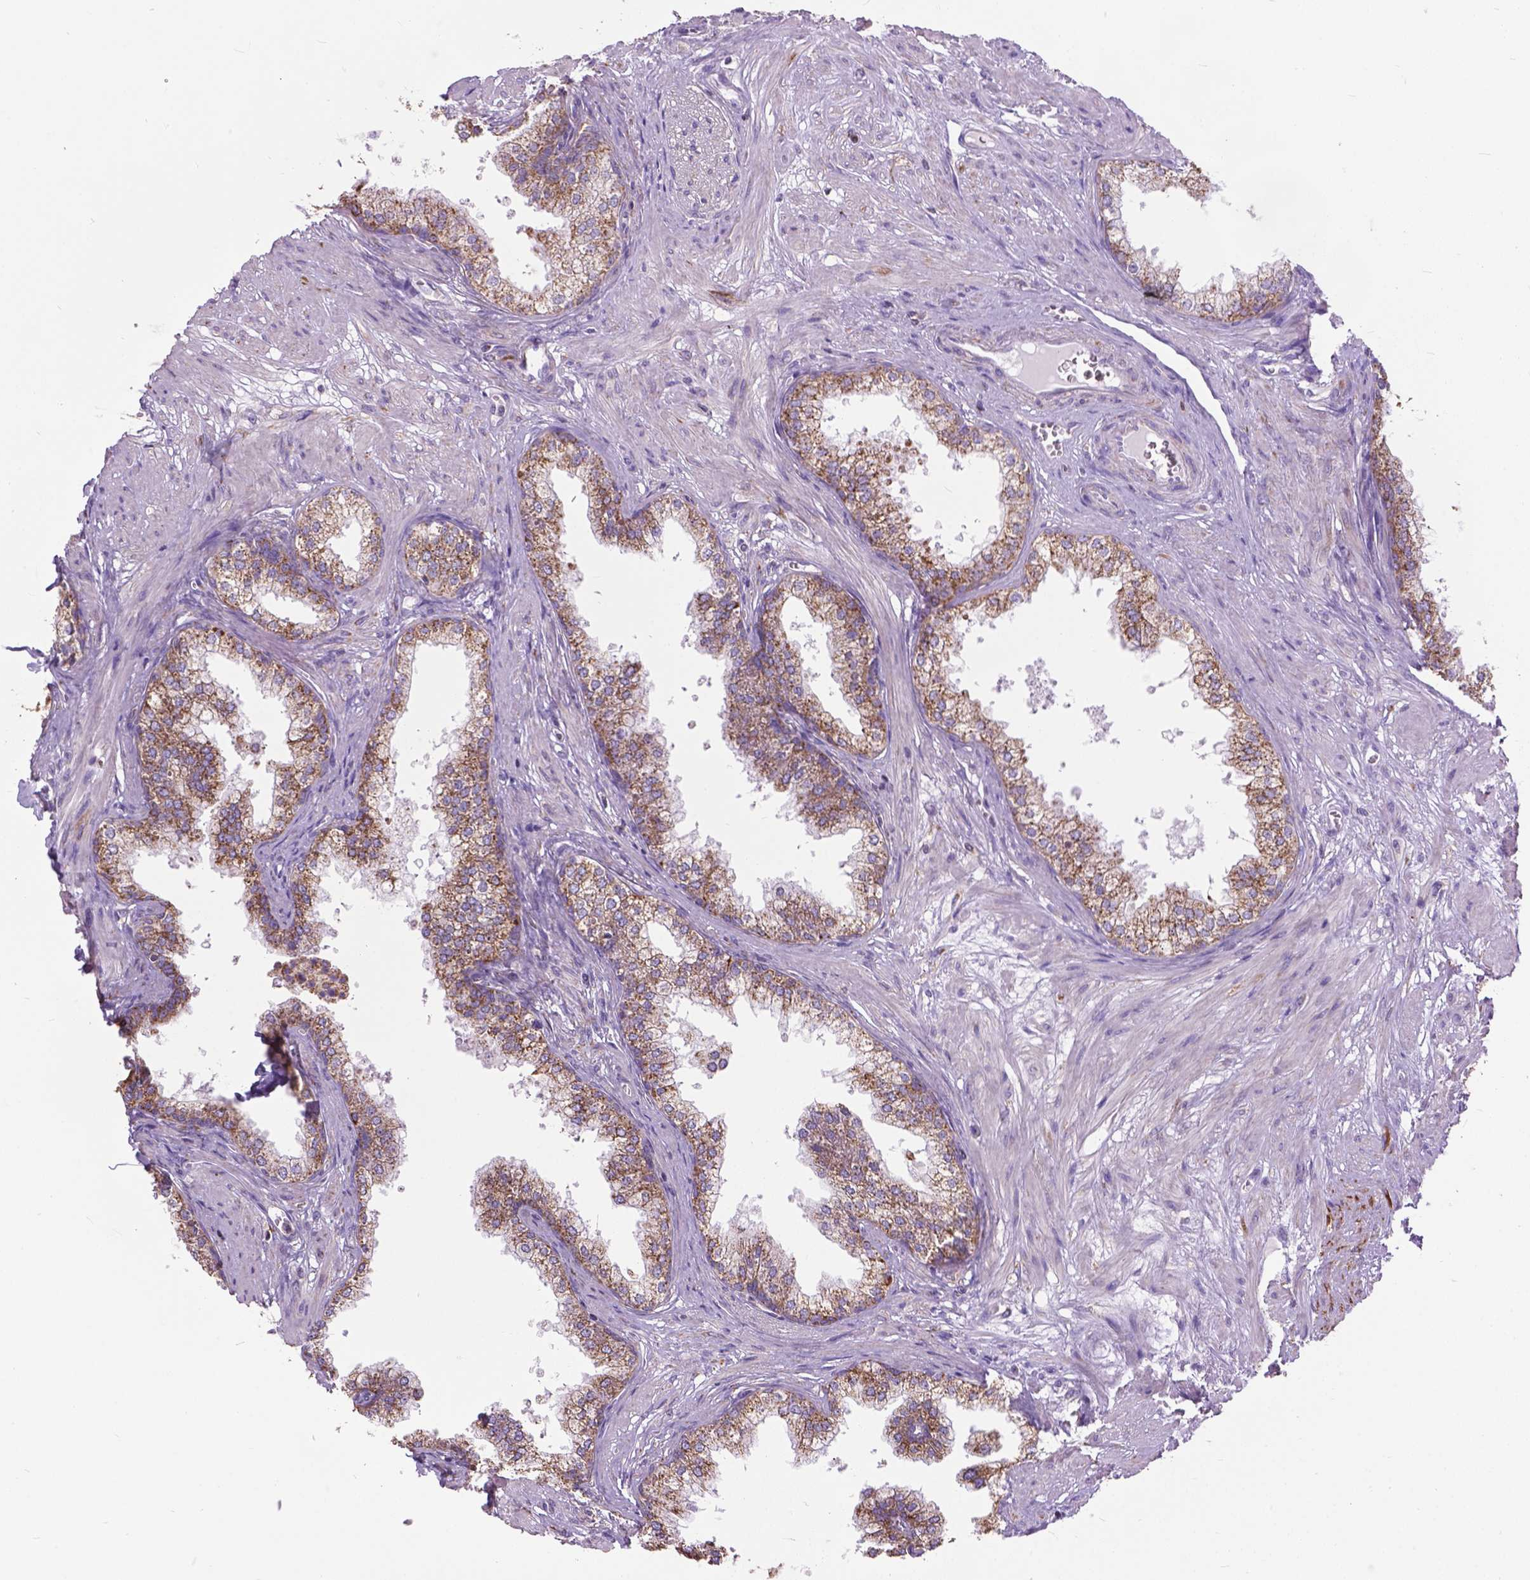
{"staining": {"intensity": "moderate", "quantity": ">75%", "location": "cytoplasmic/membranous"}, "tissue": "prostate", "cell_type": "Glandular cells", "image_type": "normal", "snomed": [{"axis": "morphology", "description": "Normal tissue, NOS"}, {"axis": "topography", "description": "Prostate"}], "caption": "Protein expression analysis of unremarkable prostate demonstrates moderate cytoplasmic/membranous expression in about >75% of glandular cells. Nuclei are stained in blue.", "gene": "VDAC1", "patient": {"sex": "male", "age": 79}}